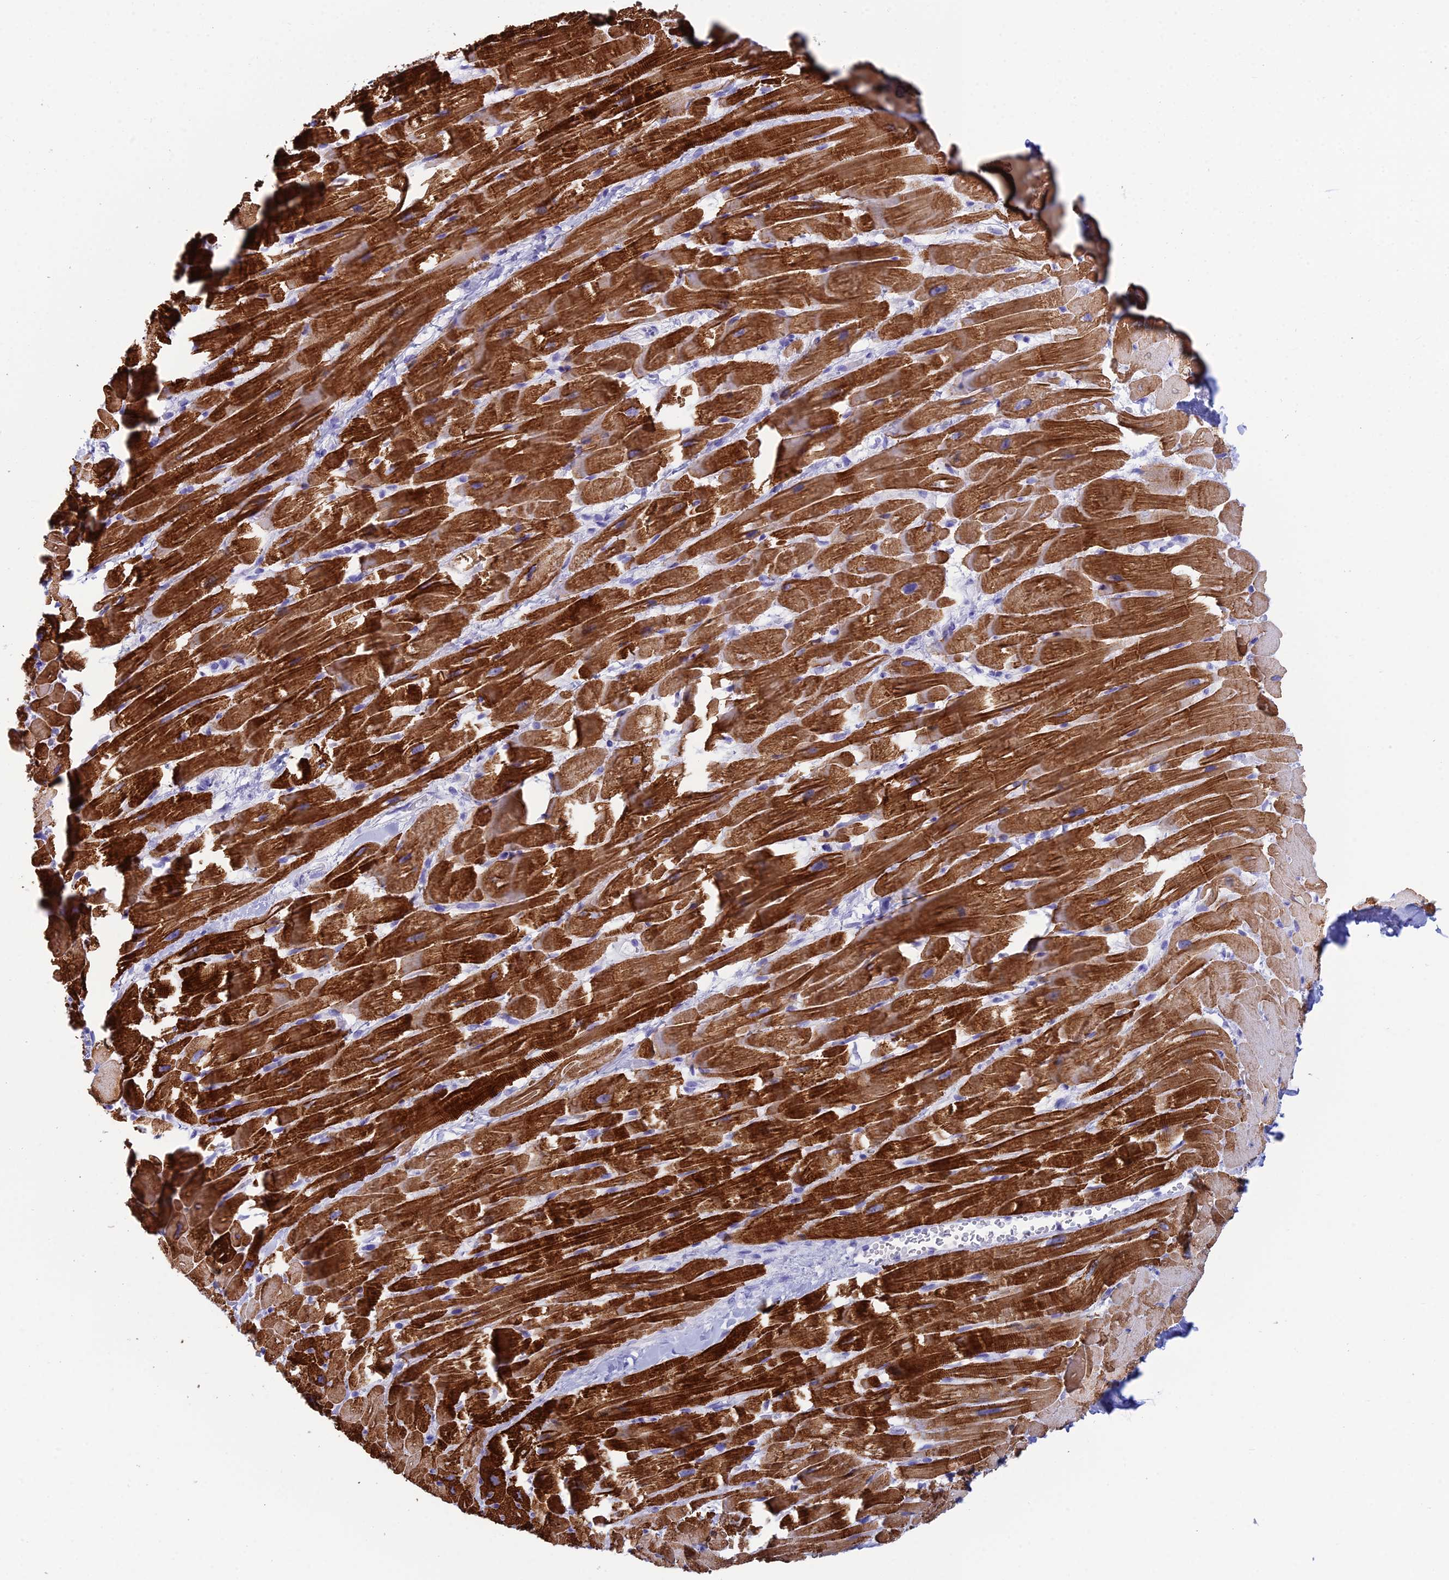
{"staining": {"intensity": "strong", "quantity": "25%-75%", "location": "cytoplasmic/membranous"}, "tissue": "heart muscle", "cell_type": "Cardiomyocytes", "image_type": "normal", "snomed": [{"axis": "morphology", "description": "Normal tissue, NOS"}, {"axis": "topography", "description": "Heart"}], "caption": "Brown immunohistochemical staining in unremarkable heart muscle shows strong cytoplasmic/membranous expression in about 25%-75% of cardiomyocytes. Using DAB (3,3'-diaminobenzidine) (brown) and hematoxylin (blue) stains, captured at high magnification using brightfield microscopy.", "gene": "REG1A", "patient": {"sex": "male", "age": 37}}